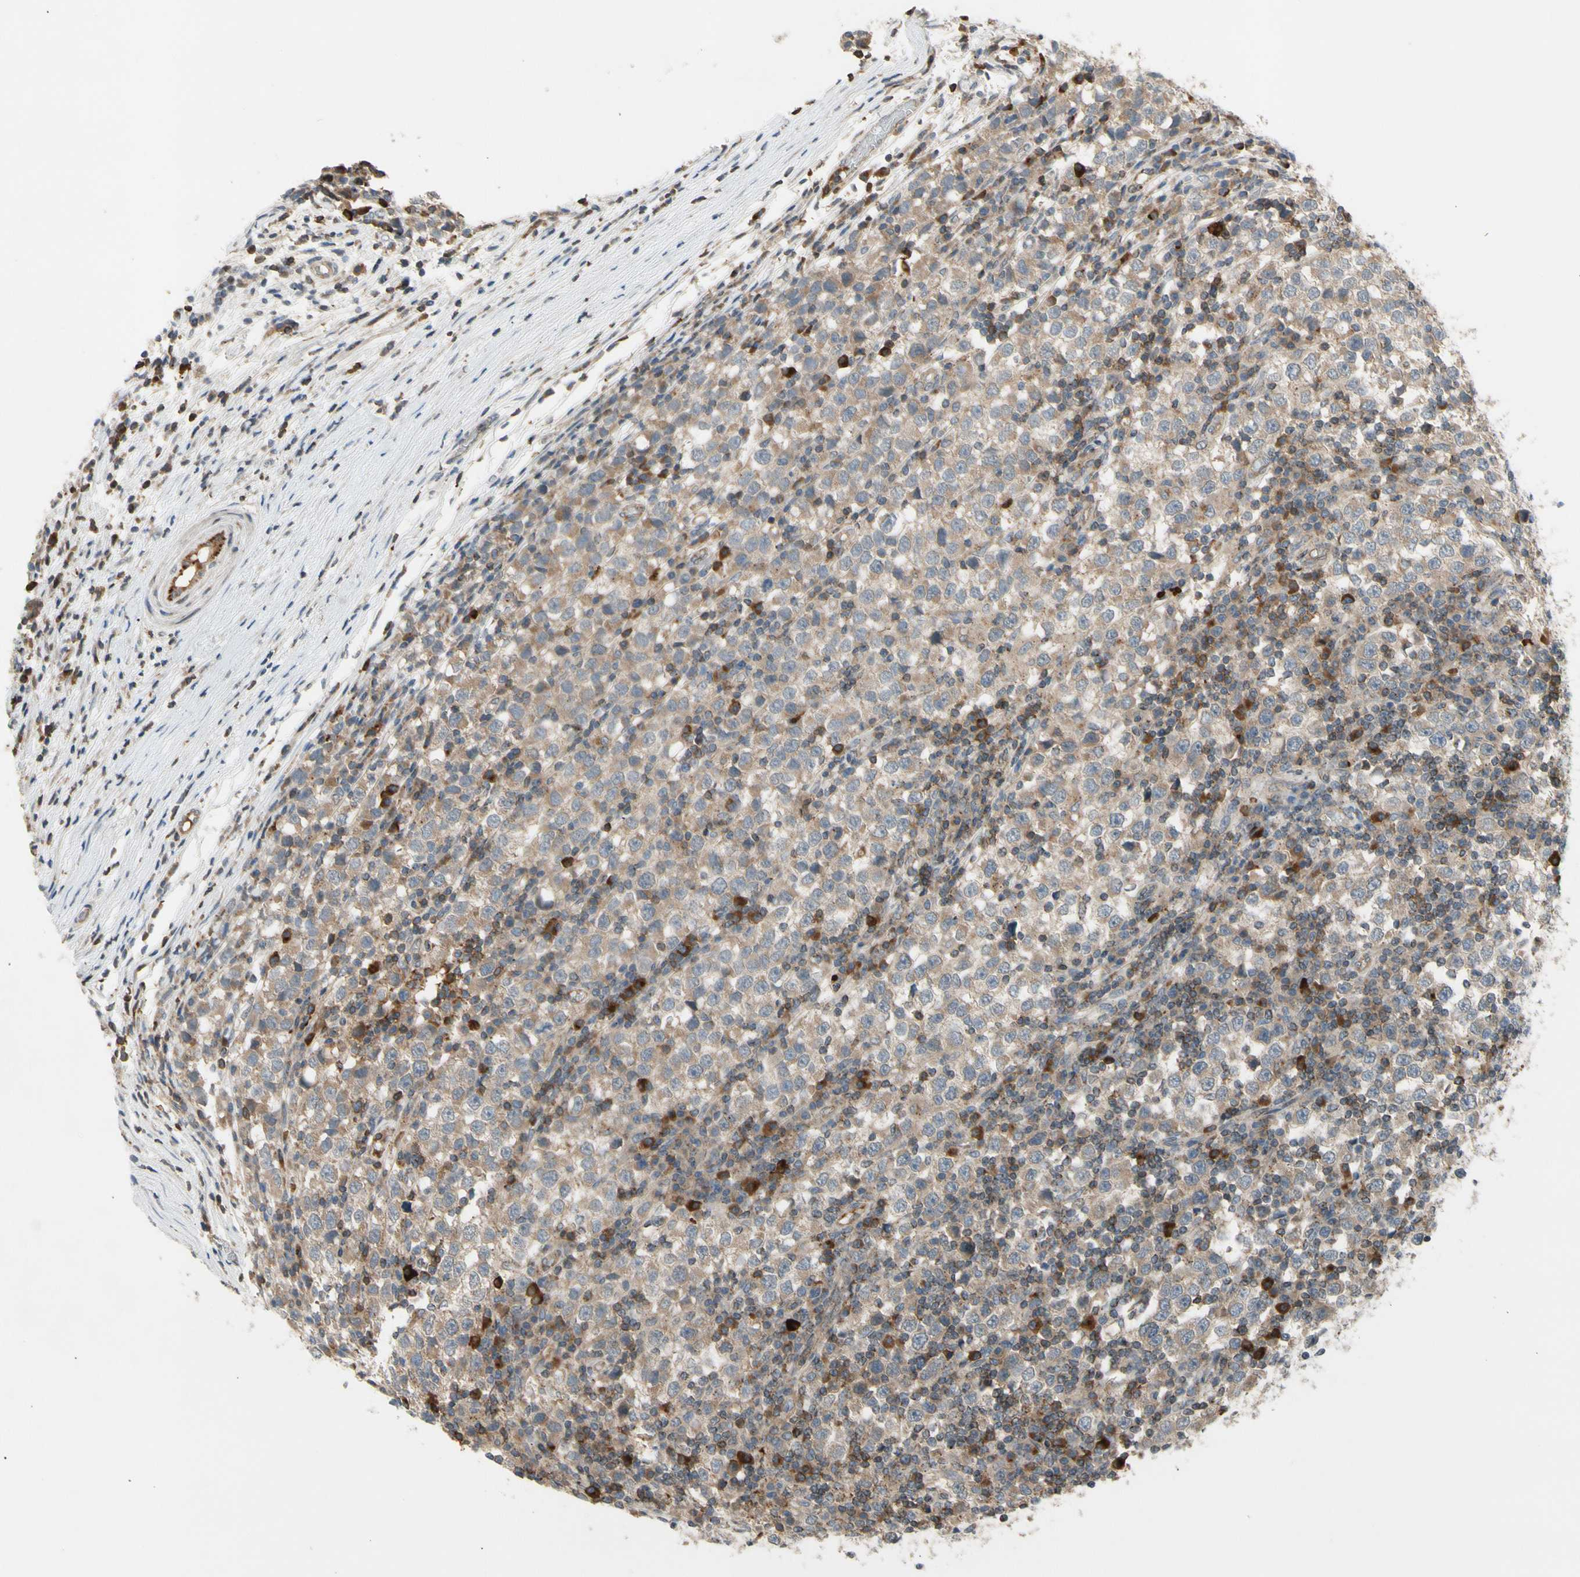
{"staining": {"intensity": "weak", "quantity": ">75%", "location": "cytoplasmic/membranous"}, "tissue": "testis cancer", "cell_type": "Tumor cells", "image_type": "cancer", "snomed": [{"axis": "morphology", "description": "Seminoma, NOS"}, {"axis": "topography", "description": "Testis"}], "caption": "Immunohistochemistry of testis cancer reveals low levels of weak cytoplasmic/membranous staining in about >75% of tumor cells.", "gene": "GALNT5", "patient": {"sex": "male", "age": 65}}